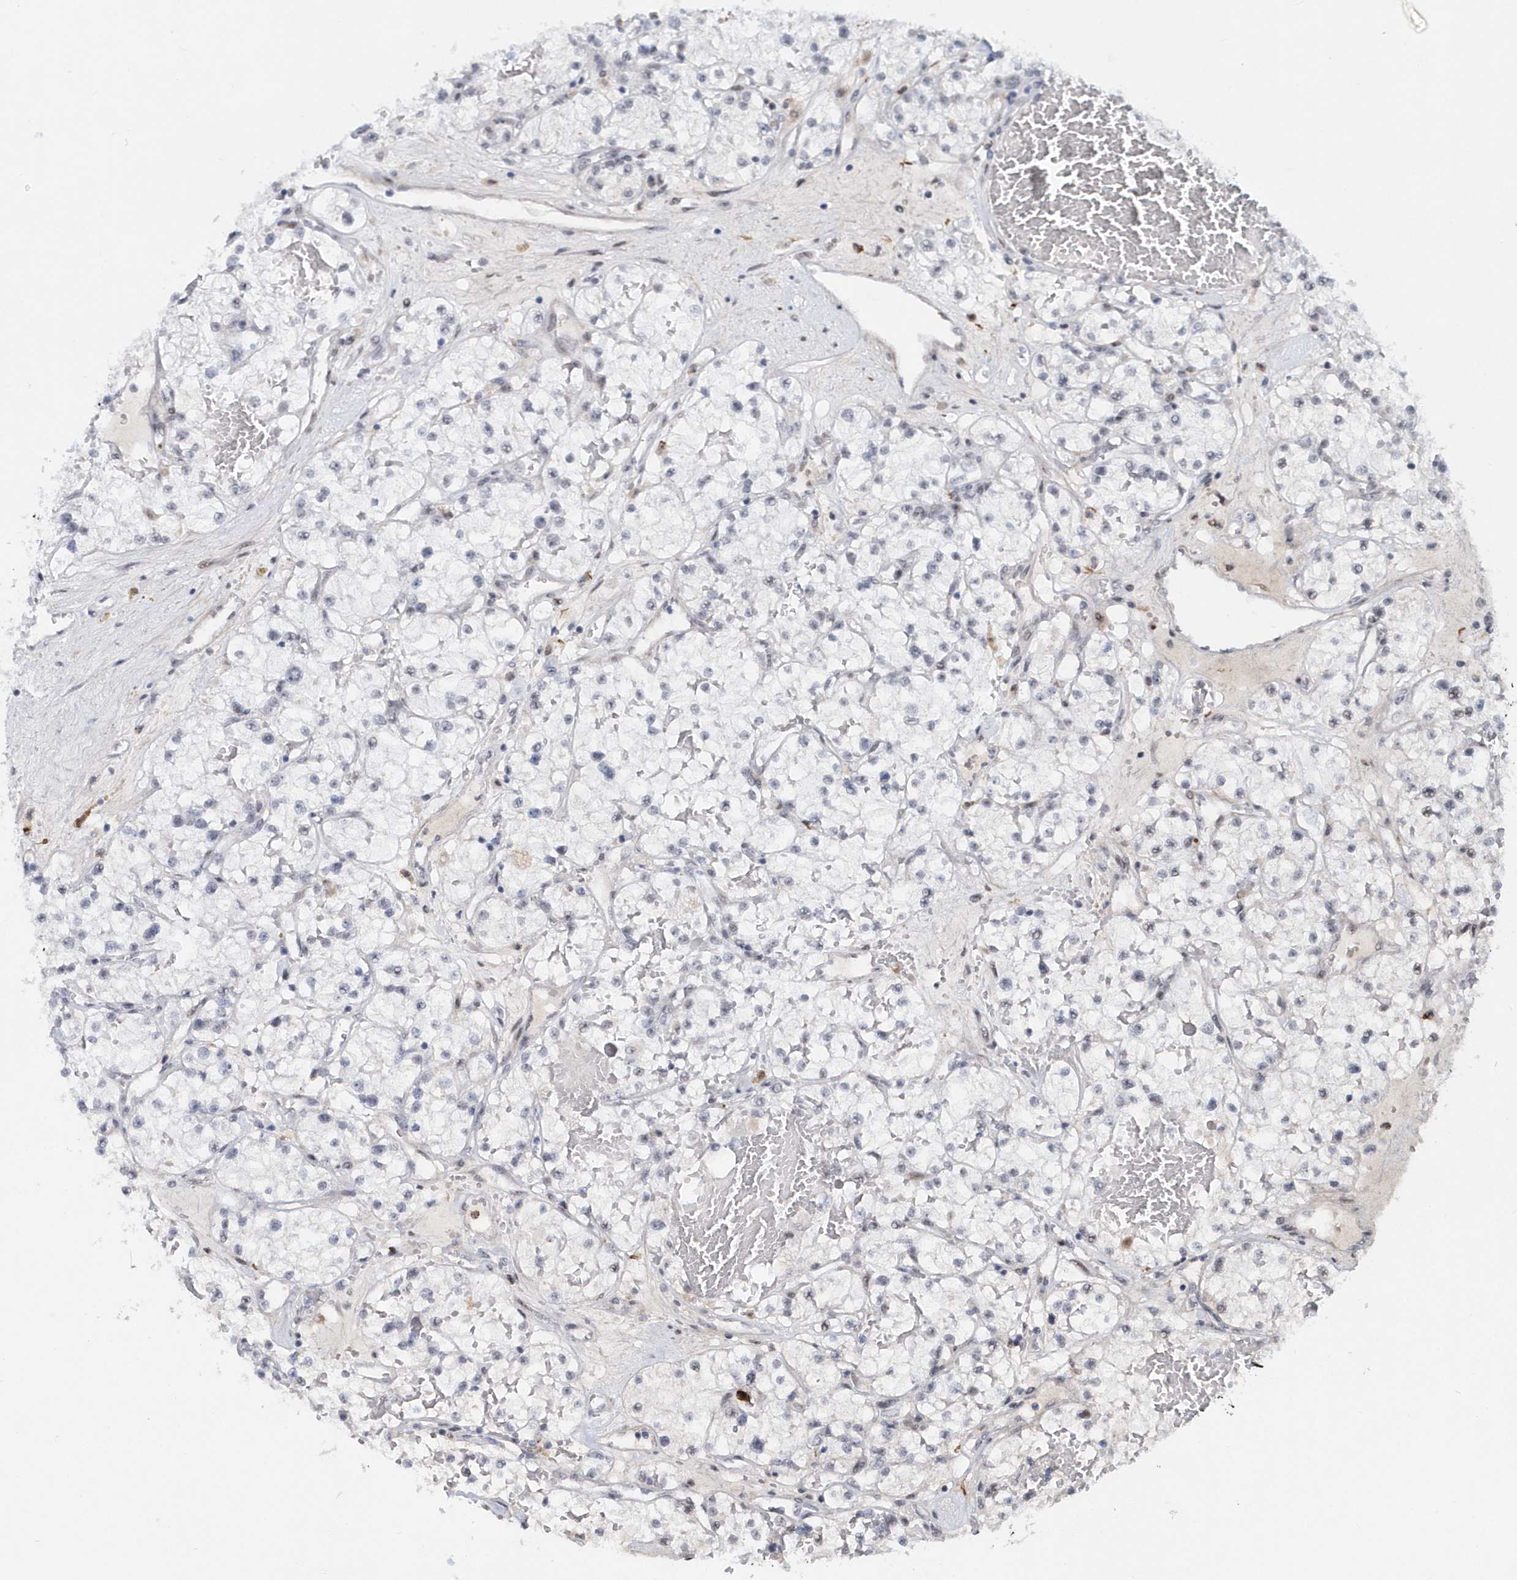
{"staining": {"intensity": "negative", "quantity": "none", "location": "none"}, "tissue": "renal cancer", "cell_type": "Tumor cells", "image_type": "cancer", "snomed": [{"axis": "morphology", "description": "Normal tissue, NOS"}, {"axis": "morphology", "description": "Adenocarcinoma, NOS"}, {"axis": "topography", "description": "Kidney"}], "caption": "There is no significant expression in tumor cells of adenocarcinoma (renal).", "gene": "ASCL4", "patient": {"sex": "male", "age": 68}}